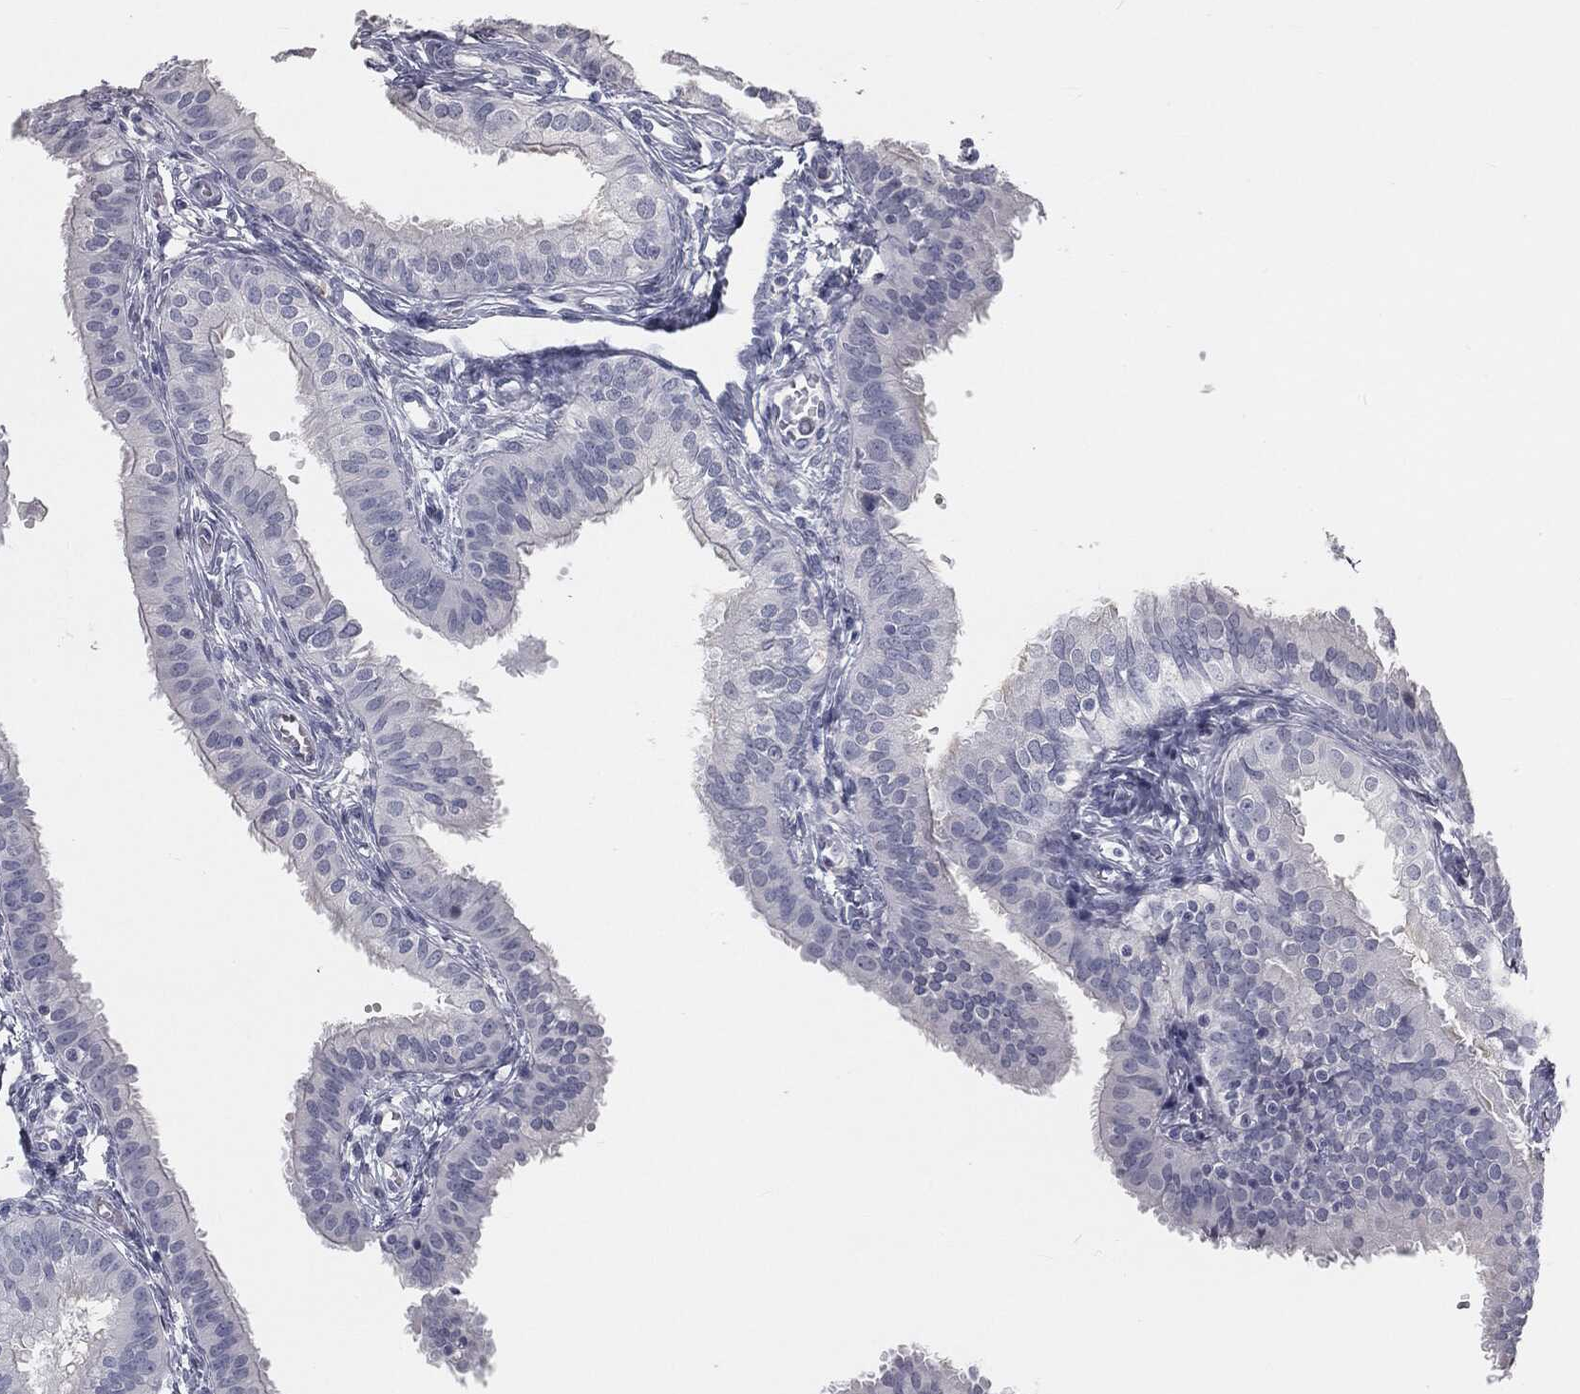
{"staining": {"intensity": "negative", "quantity": "none", "location": "none"}, "tissue": "fallopian tube", "cell_type": "Glandular cells", "image_type": "normal", "snomed": [{"axis": "morphology", "description": "Normal tissue, NOS"}, {"axis": "topography", "description": "Fallopian tube"}, {"axis": "topography", "description": "Ovary"}], "caption": "The photomicrograph exhibits no significant staining in glandular cells of fallopian tube.", "gene": "PRAME", "patient": {"sex": "female", "age": 49}}